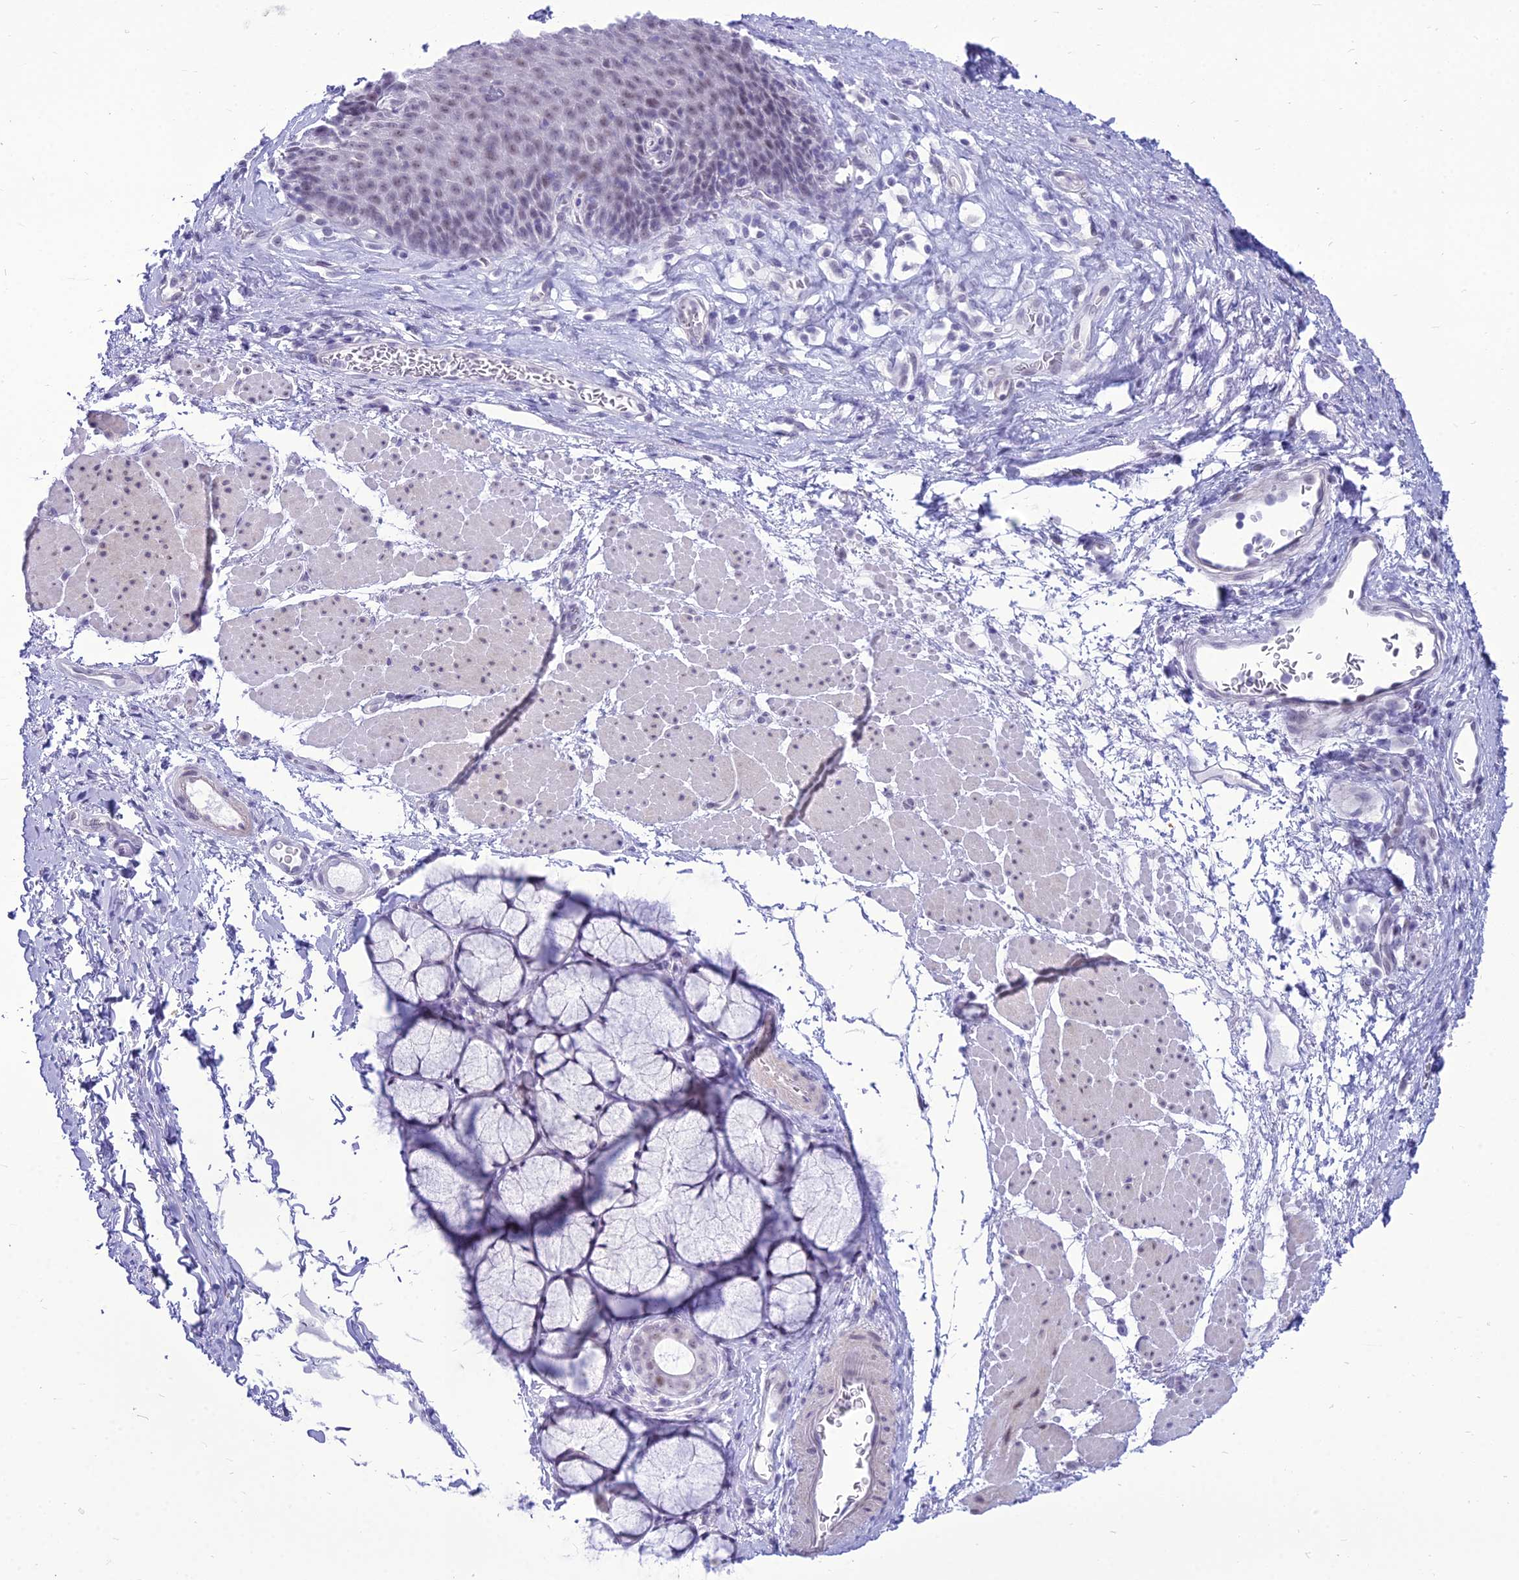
{"staining": {"intensity": "weak", "quantity": "<25%", "location": "nuclear"}, "tissue": "esophagus", "cell_type": "Squamous epithelial cells", "image_type": "normal", "snomed": [{"axis": "morphology", "description": "Normal tissue, NOS"}, {"axis": "topography", "description": "Esophagus"}], "caption": "Squamous epithelial cells are negative for protein expression in benign human esophagus. (DAB immunohistochemistry (IHC) with hematoxylin counter stain).", "gene": "DHX40", "patient": {"sex": "female", "age": 66}}